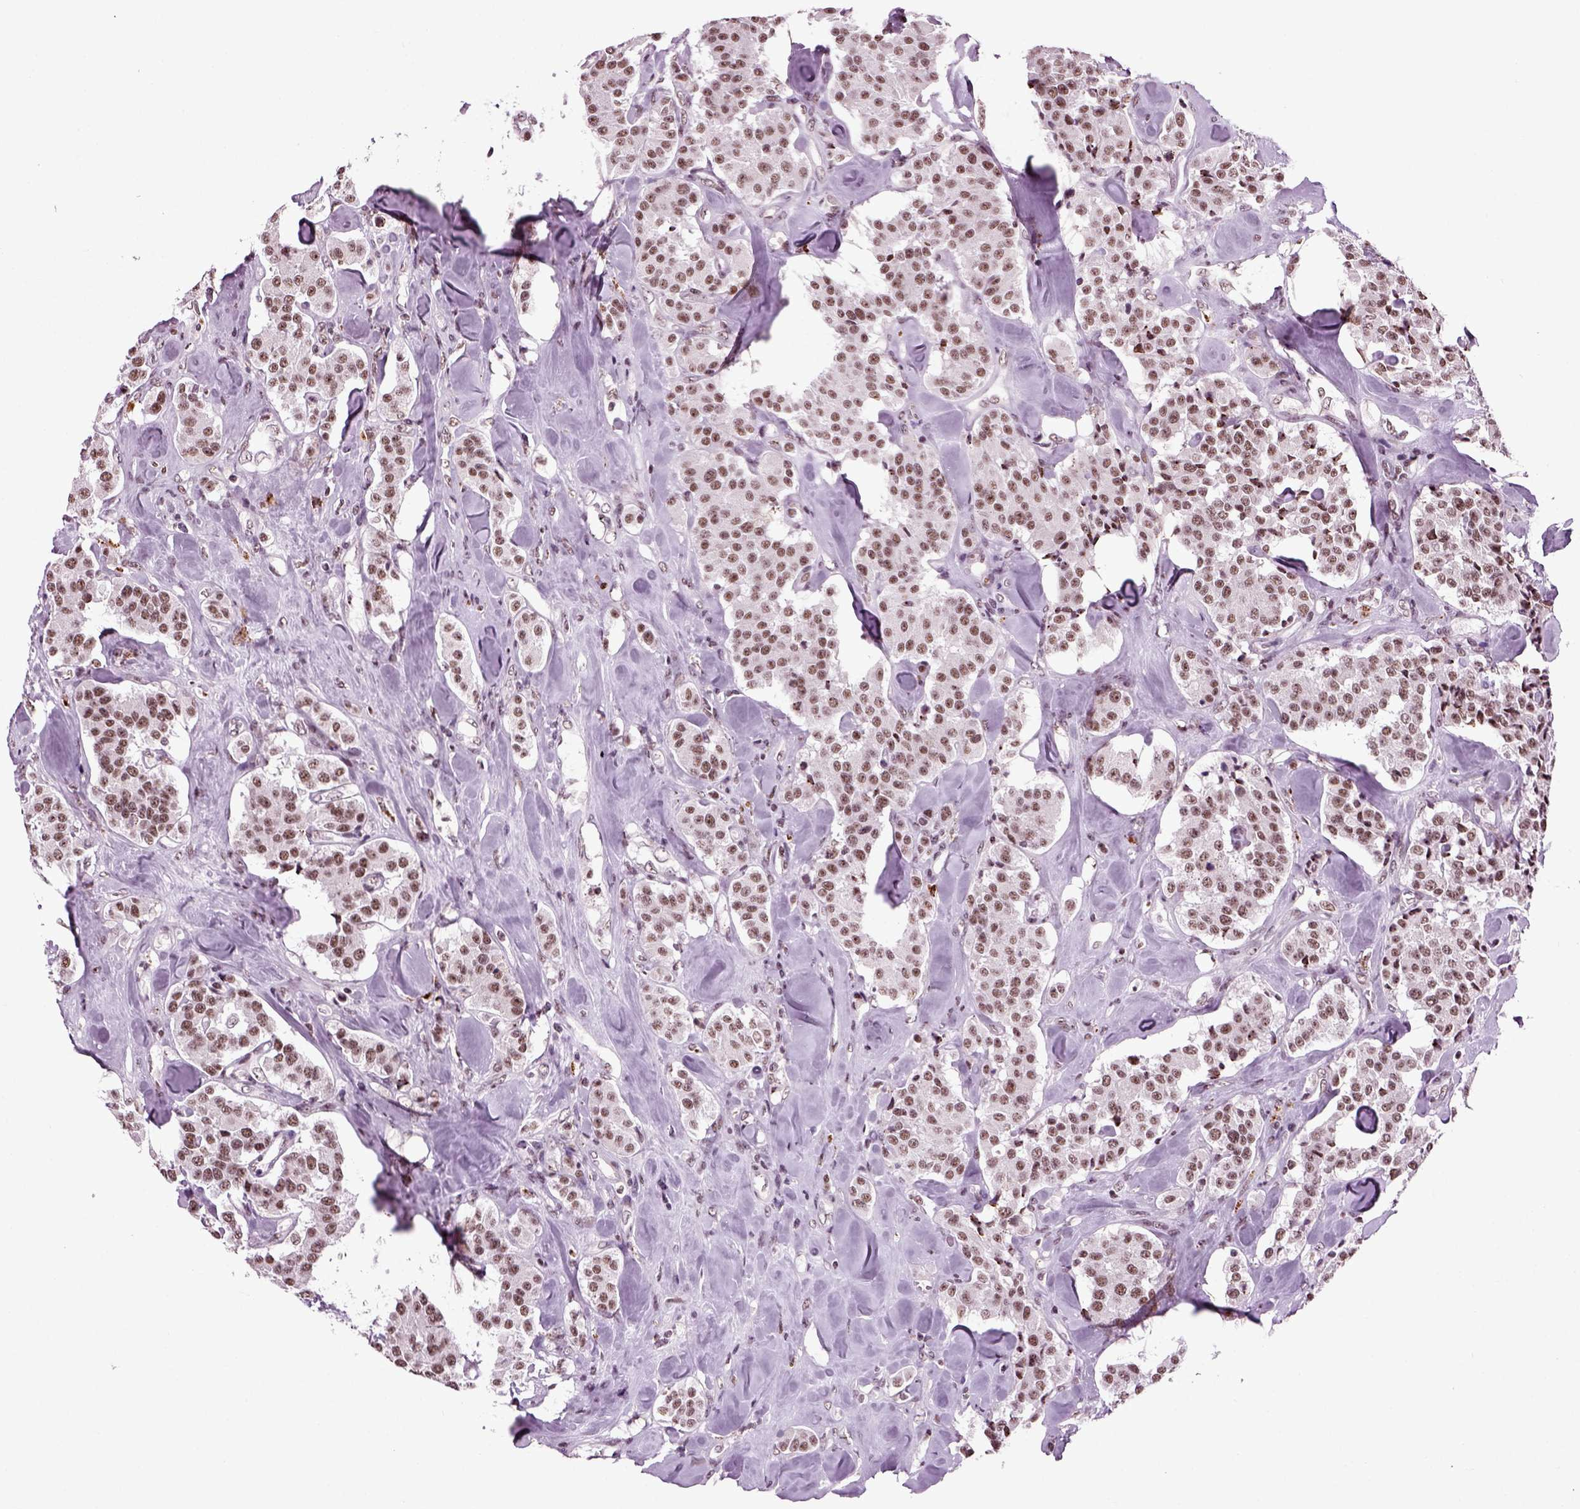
{"staining": {"intensity": "moderate", "quantity": ">75%", "location": "nuclear"}, "tissue": "carcinoid", "cell_type": "Tumor cells", "image_type": "cancer", "snomed": [{"axis": "morphology", "description": "Carcinoid, malignant, NOS"}, {"axis": "topography", "description": "Pancreas"}], "caption": "Protein analysis of carcinoid tissue demonstrates moderate nuclear positivity in about >75% of tumor cells.", "gene": "RCOR3", "patient": {"sex": "male", "age": 41}}